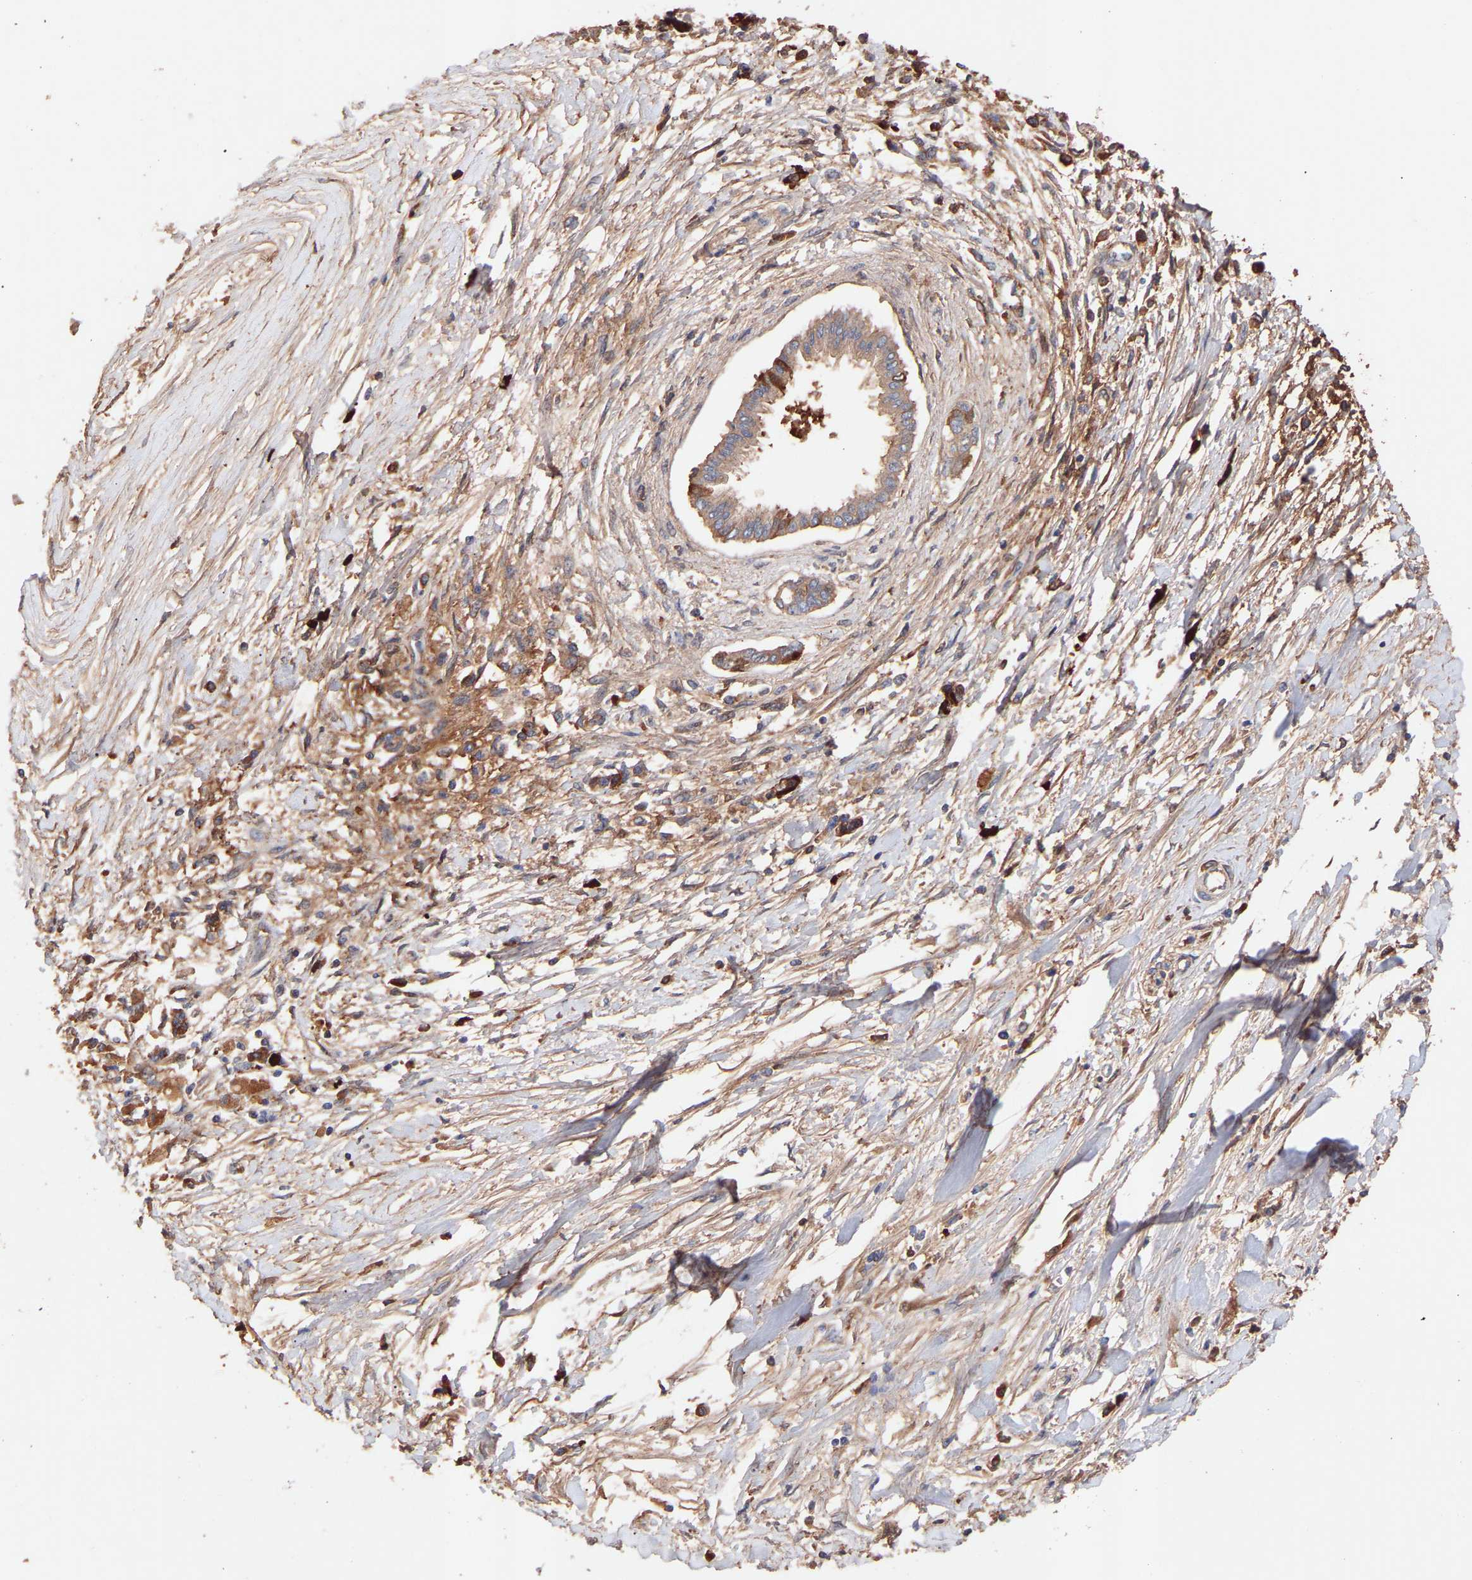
{"staining": {"intensity": "strong", "quantity": ">75%", "location": "cytoplasmic/membranous"}, "tissue": "pancreatic cancer", "cell_type": "Tumor cells", "image_type": "cancer", "snomed": [{"axis": "morphology", "description": "Adenocarcinoma, NOS"}, {"axis": "topography", "description": "Pancreas"}], "caption": "Immunohistochemical staining of human pancreatic adenocarcinoma demonstrates strong cytoplasmic/membranous protein staining in approximately >75% of tumor cells. Ihc stains the protein of interest in brown and the nuclei are stained blue.", "gene": "TMEM268", "patient": {"sex": "male", "age": 56}}